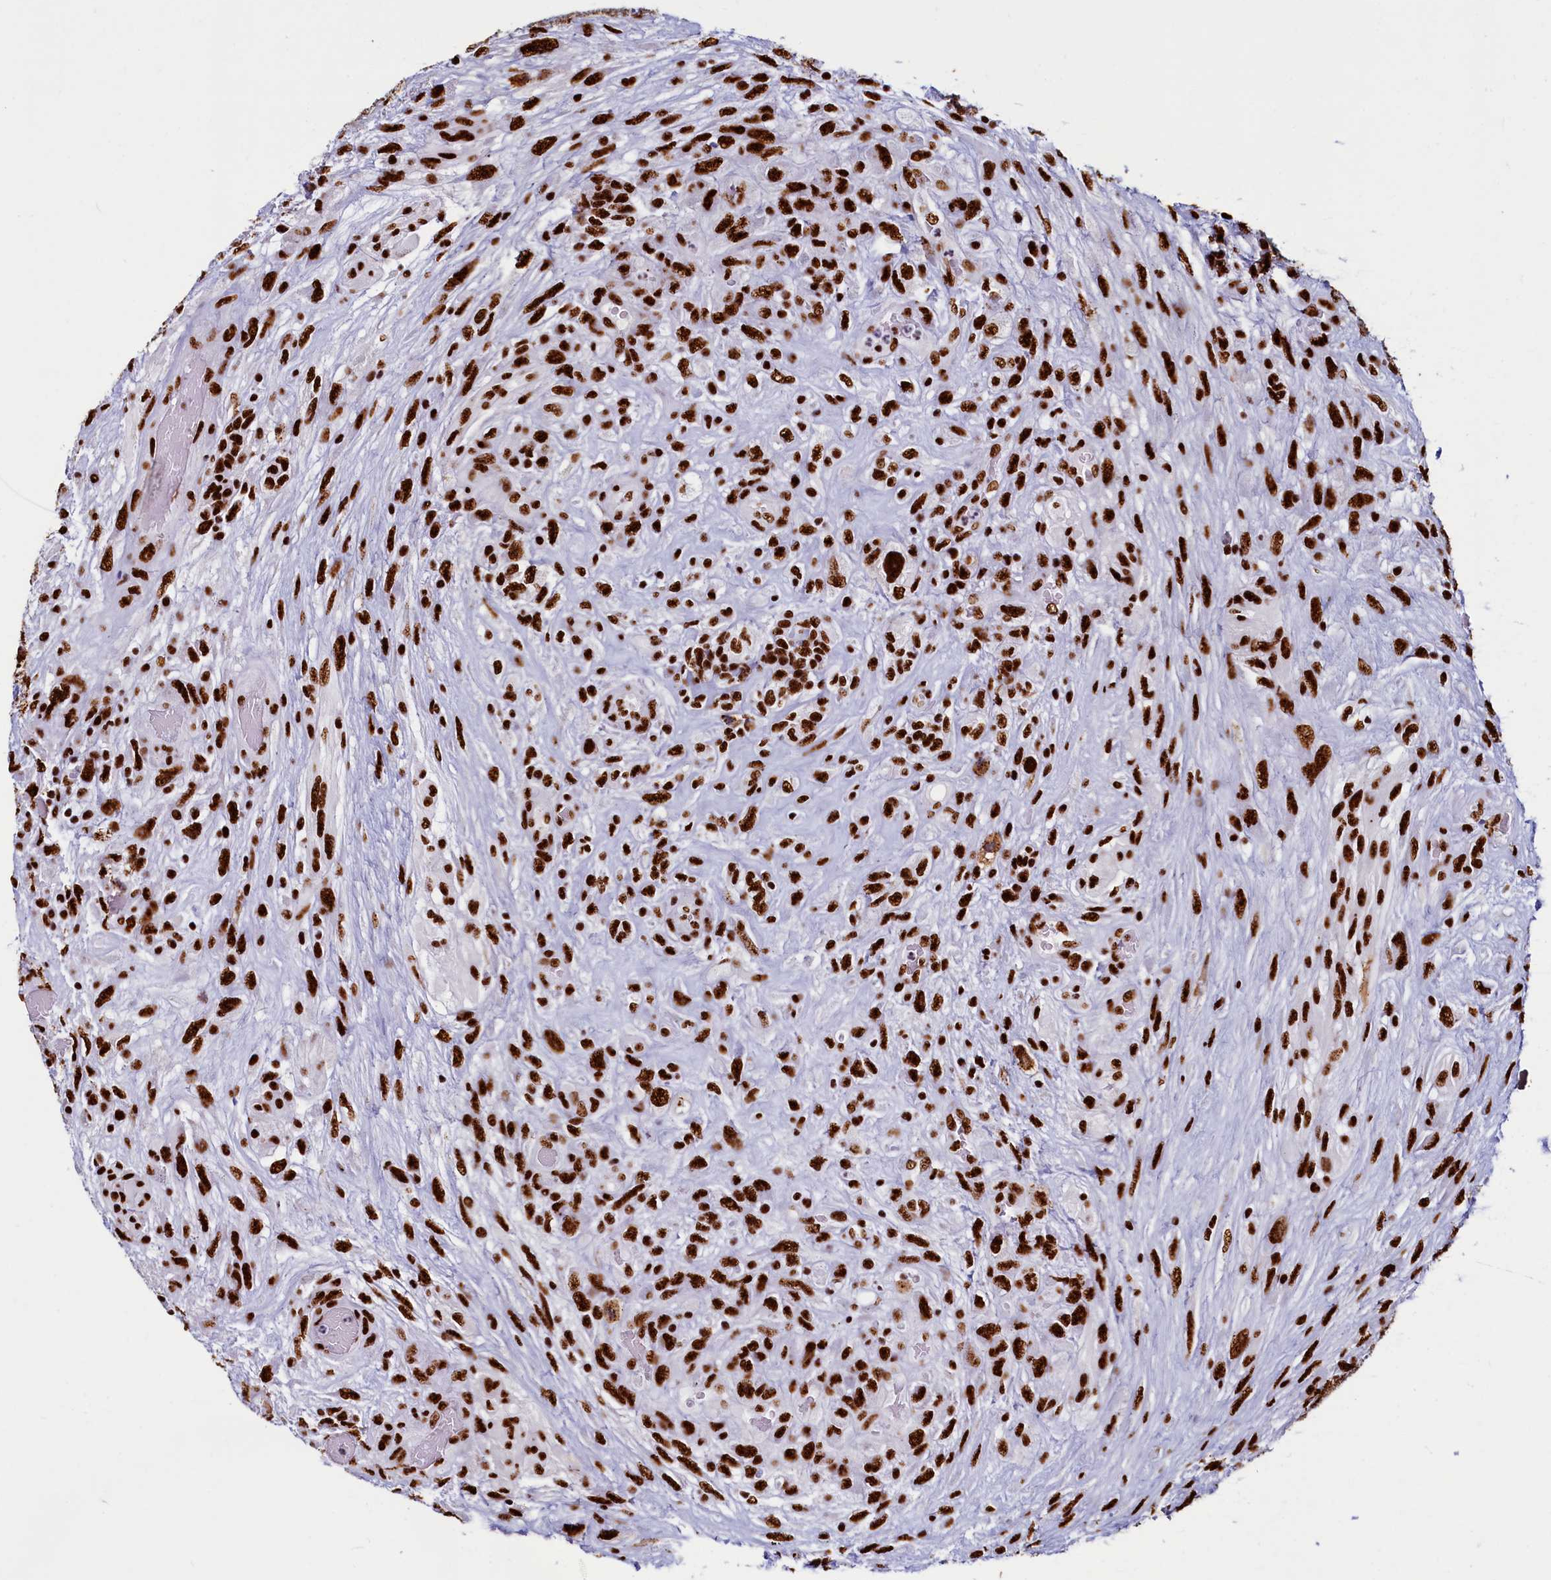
{"staining": {"intensity": "strong", "quantity": ">75%", "location": "nuclear"}, "tissue": "glioma", "cell_type": "Tumor cells", "image_type": "cancer", "snomed": [{"axis": "morphology", "description": "Glioma, malignant, High grade"}, {"axis": "topography", "description": "Brain"}], "caption": "This is a micrograph of immunohistochemistry staining of glioma, which shows strong expression in the nuclear of tumor cells.", "gene": "SRRM2", "patient": {"sex": "male", "age": 61}}